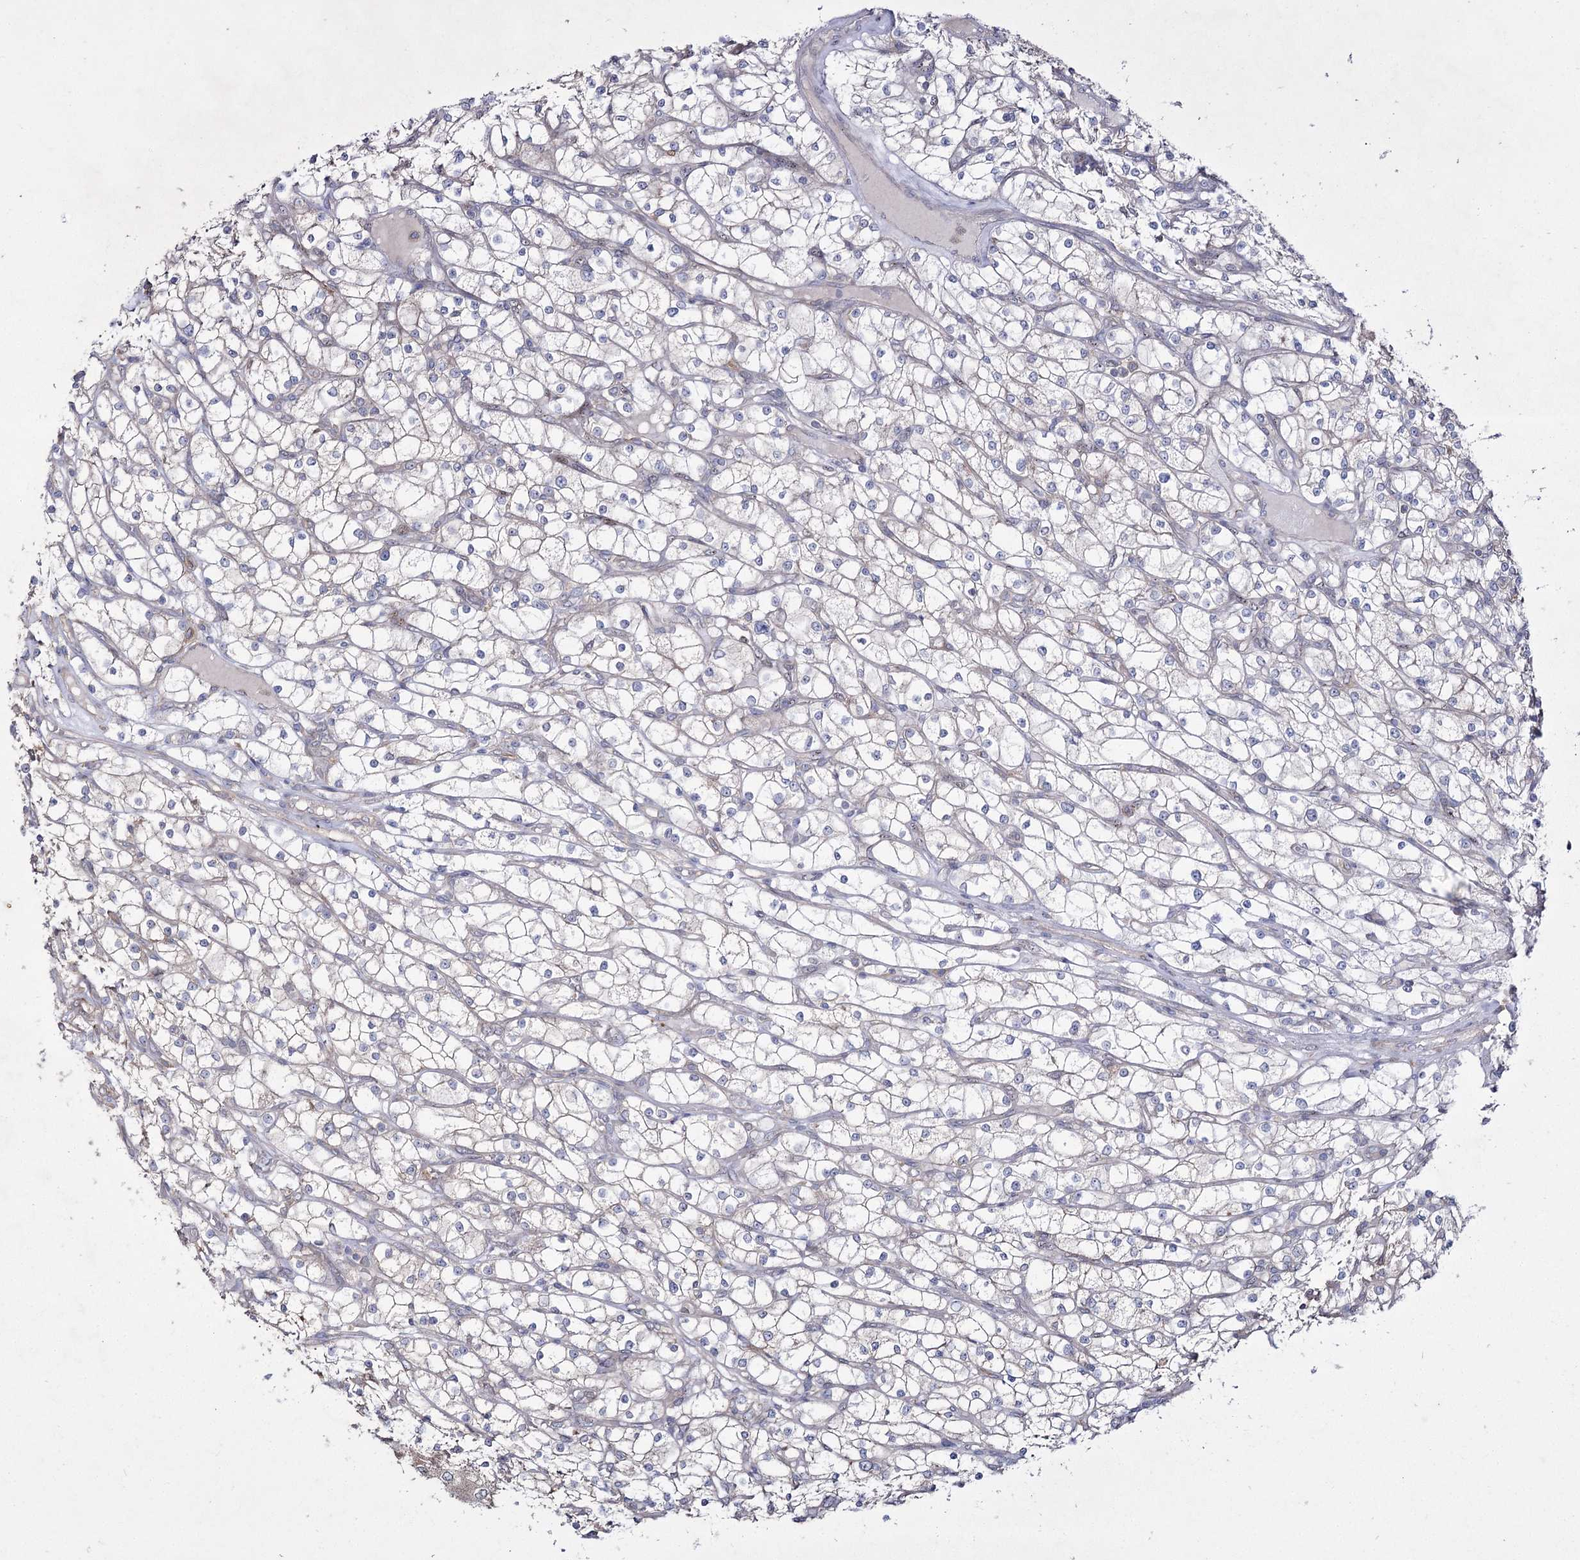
{"staining": {"intensity": "negative", "quantity": "none", "location": "none"}, "tissue": "renal cancer", "cell_type": "Tumor cells", "image_type": "cancer", "snomed": [{"axis": "morphology", "description": "Adenocarcinoma, NOS"}, {"axis": "topography", "description": "Kidney"}], "caption": "DAB (3,3'-diaminobenzidine) immunohistochemical staining of renal cancer demonstrates no significant staining in tumor cells.", "gene": "SH3TC1", "patient": {"sex": "male", "age": 80}}